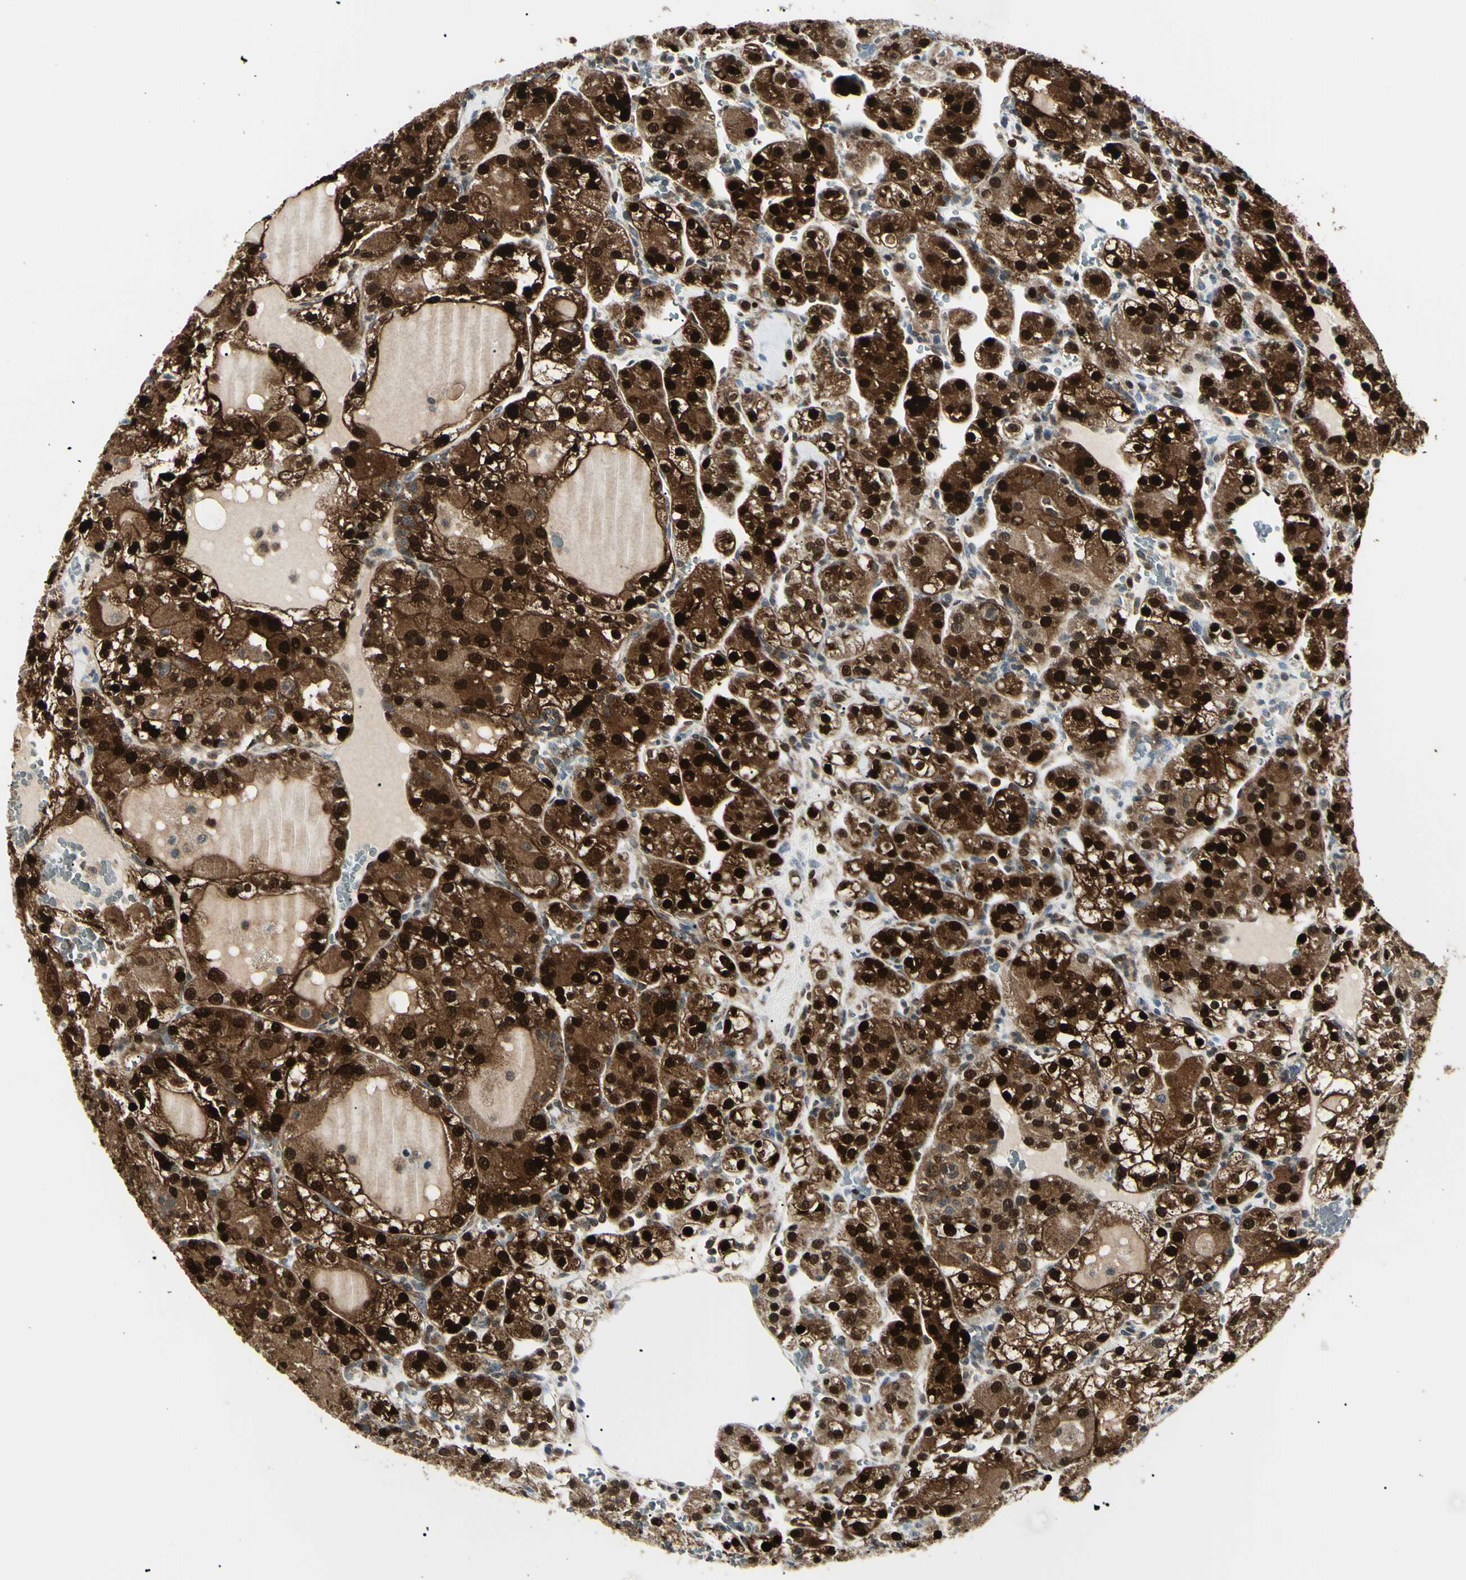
{"staining": {"intensity": "strong", "quantity": ">75%", "location": "cytoplasmic/membranous,nuclear"}, "tissue": "renal cancer", "cell_type": "Tumor cells", "image_type": "cancer", "snomed": [{"axis": "morphology", "description": "Normal tissue, NOS"}, {"axis": "morphology", "description": "Adenocarcinoma, NOS"}, {"axis": "topography", "description": "Kidney"}], "caption": "Strong cytoplasmic/membranous and nuclear positivity for a protein is identified in approximately >75% of tumor cells of adenocarcinoma (renal) using immunohistochemistry (IHC).", "gene": "PGK1", "patient": {"sex": "male", "age": 61}}